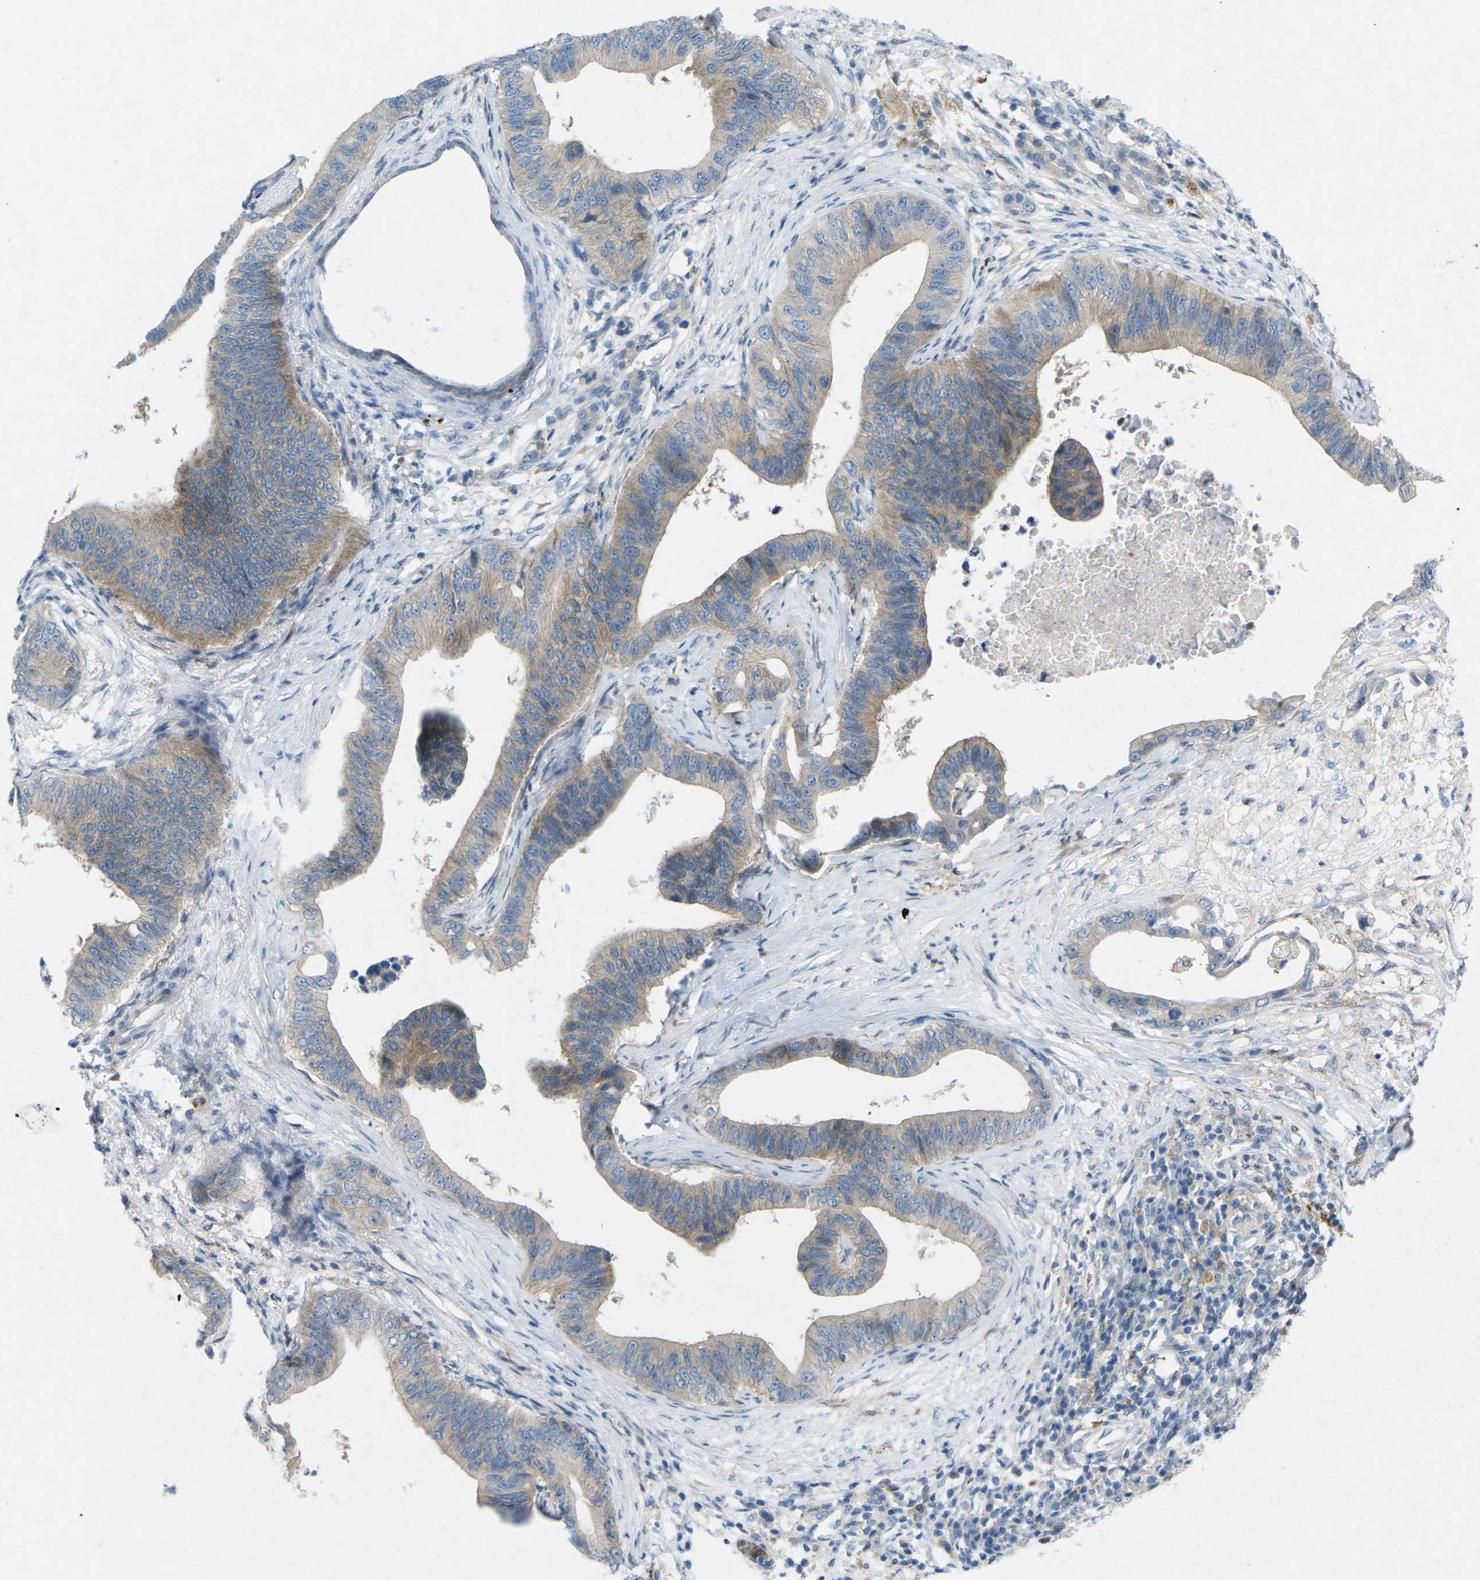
{"staining": {"intensity": "moderate", "quantity": "25%-75%", "location": "cytoplasmic/membranous"}, "tissue": "pancreatic cancer", "cell_type": "Tumor cells", "image_type": "cancer", "snomed": [{"axis": "morphology", "description": "Adenocarcinoma, NOS"}, {"axis": "topography", "description": "Pancreas"}], "caption": "A brown stain highlights moderate cytoplasmic/membranous positivity of a protein in adenocarcinoma (pancreatic) tumor cells. Using DAB (brown) and hematoxylin (blue) stains, captured at high magnification using brightfield microscopy.", "gene": "STK11", "patient": {"sex": "male", "age": 77}}